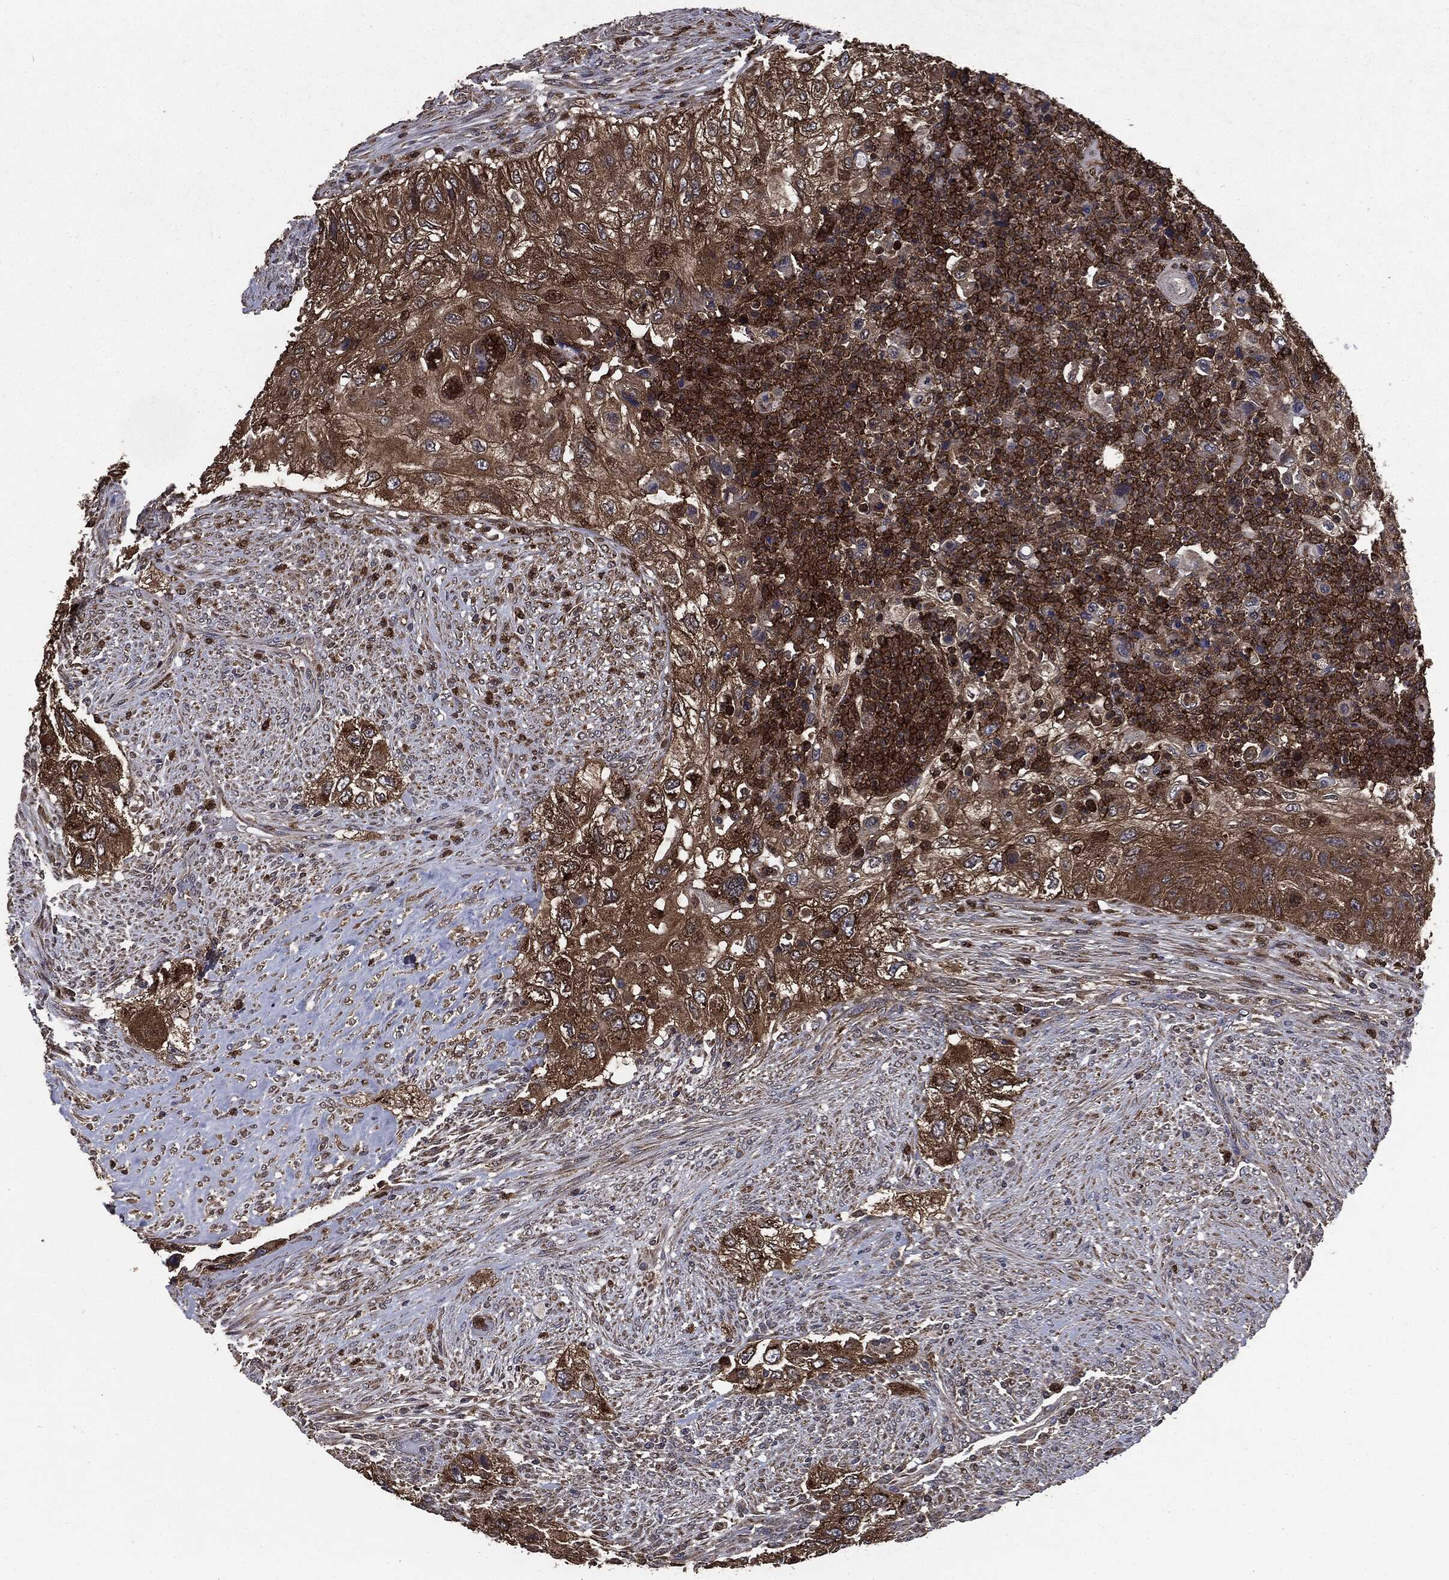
{"staining": {"intensity": "strong", "quantity": ">75%", "location": "cytoplasmic/membranous"}, "tissue": "urothelial cancer", "cell_type": "Tumor cells", "image_type": "cancer", "snomed": [{"axis": "morphology", "description": "Urothelial carcinoma, High grade"}, {"axis": "topography", "description": "Urinary bladder"}], "caption": "Immunohistochemistry (DAB) staining of urothelial cancer displays strong cytoplasmic/membranous protein staining in about >75% of tumor cells. (DAB IHC, brown staining for protein, blue staining for nuclei).", "gene": "MAPK6", "patient": {"sex": "female", "age": 60}}